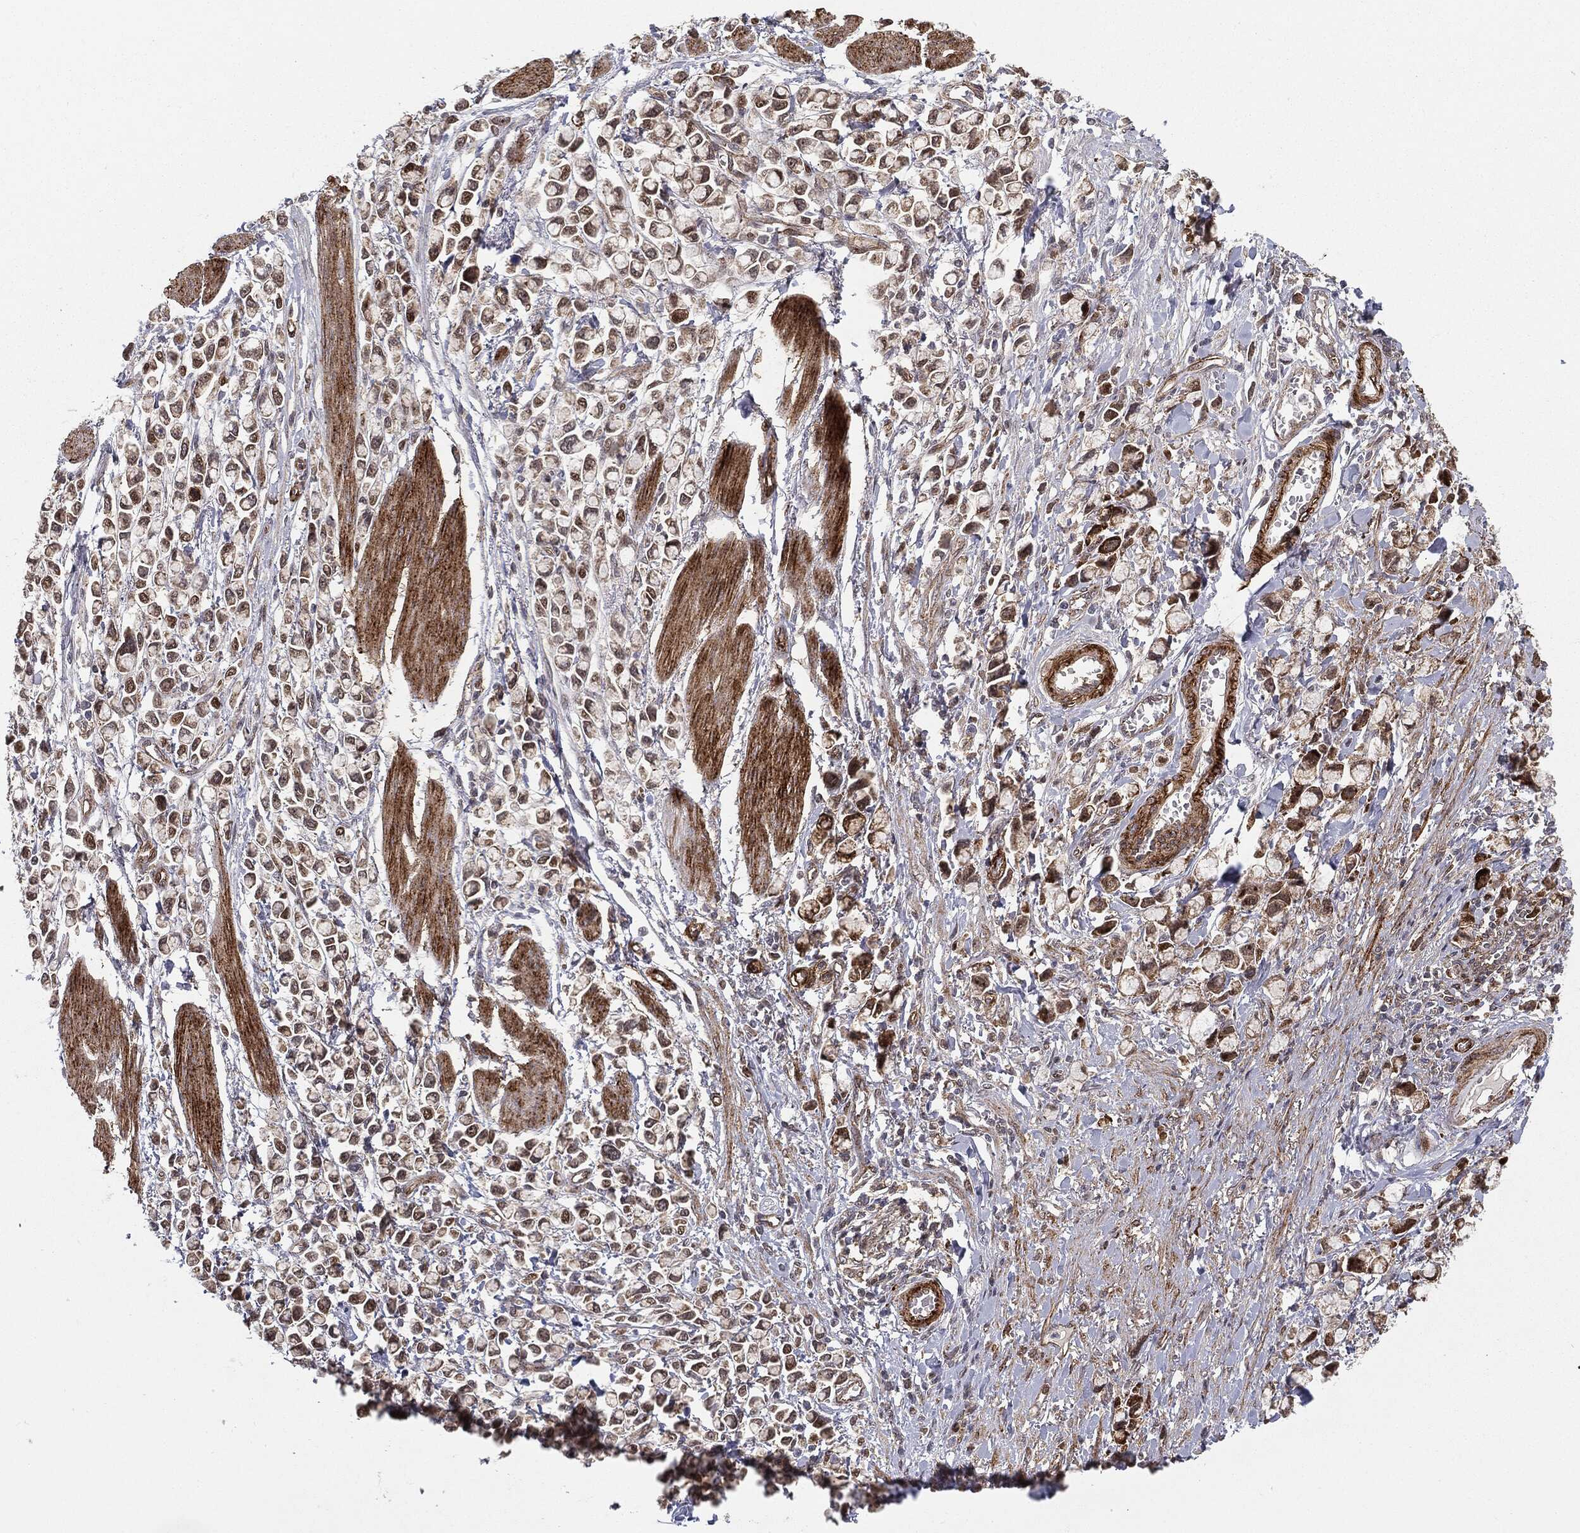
{"staining": {"intensity": "moderate", "quantity": "25%-75%", "location": "cytoplasmic/membranous,nuclear"}, "tissue": "stomach cancer", "cell_type": "Tumor cells", "image_type": "cancer", "snomed": [{"axis": "morphology", "description": "Adenocarcinoma, NOS"}, {"axis": "topography", "description": "Stomach"}], "caption": "A high-resolution photomicrograph shows immunohistochemistry staining of stomach cancer (adenocarcinoma), which displays moderate cytoplasmic/membranous and nuclear positivity in approximately 25%-75% of tumor cells.", "gene": "PTEN", "patient": {"sex": "female", "age": 81}}